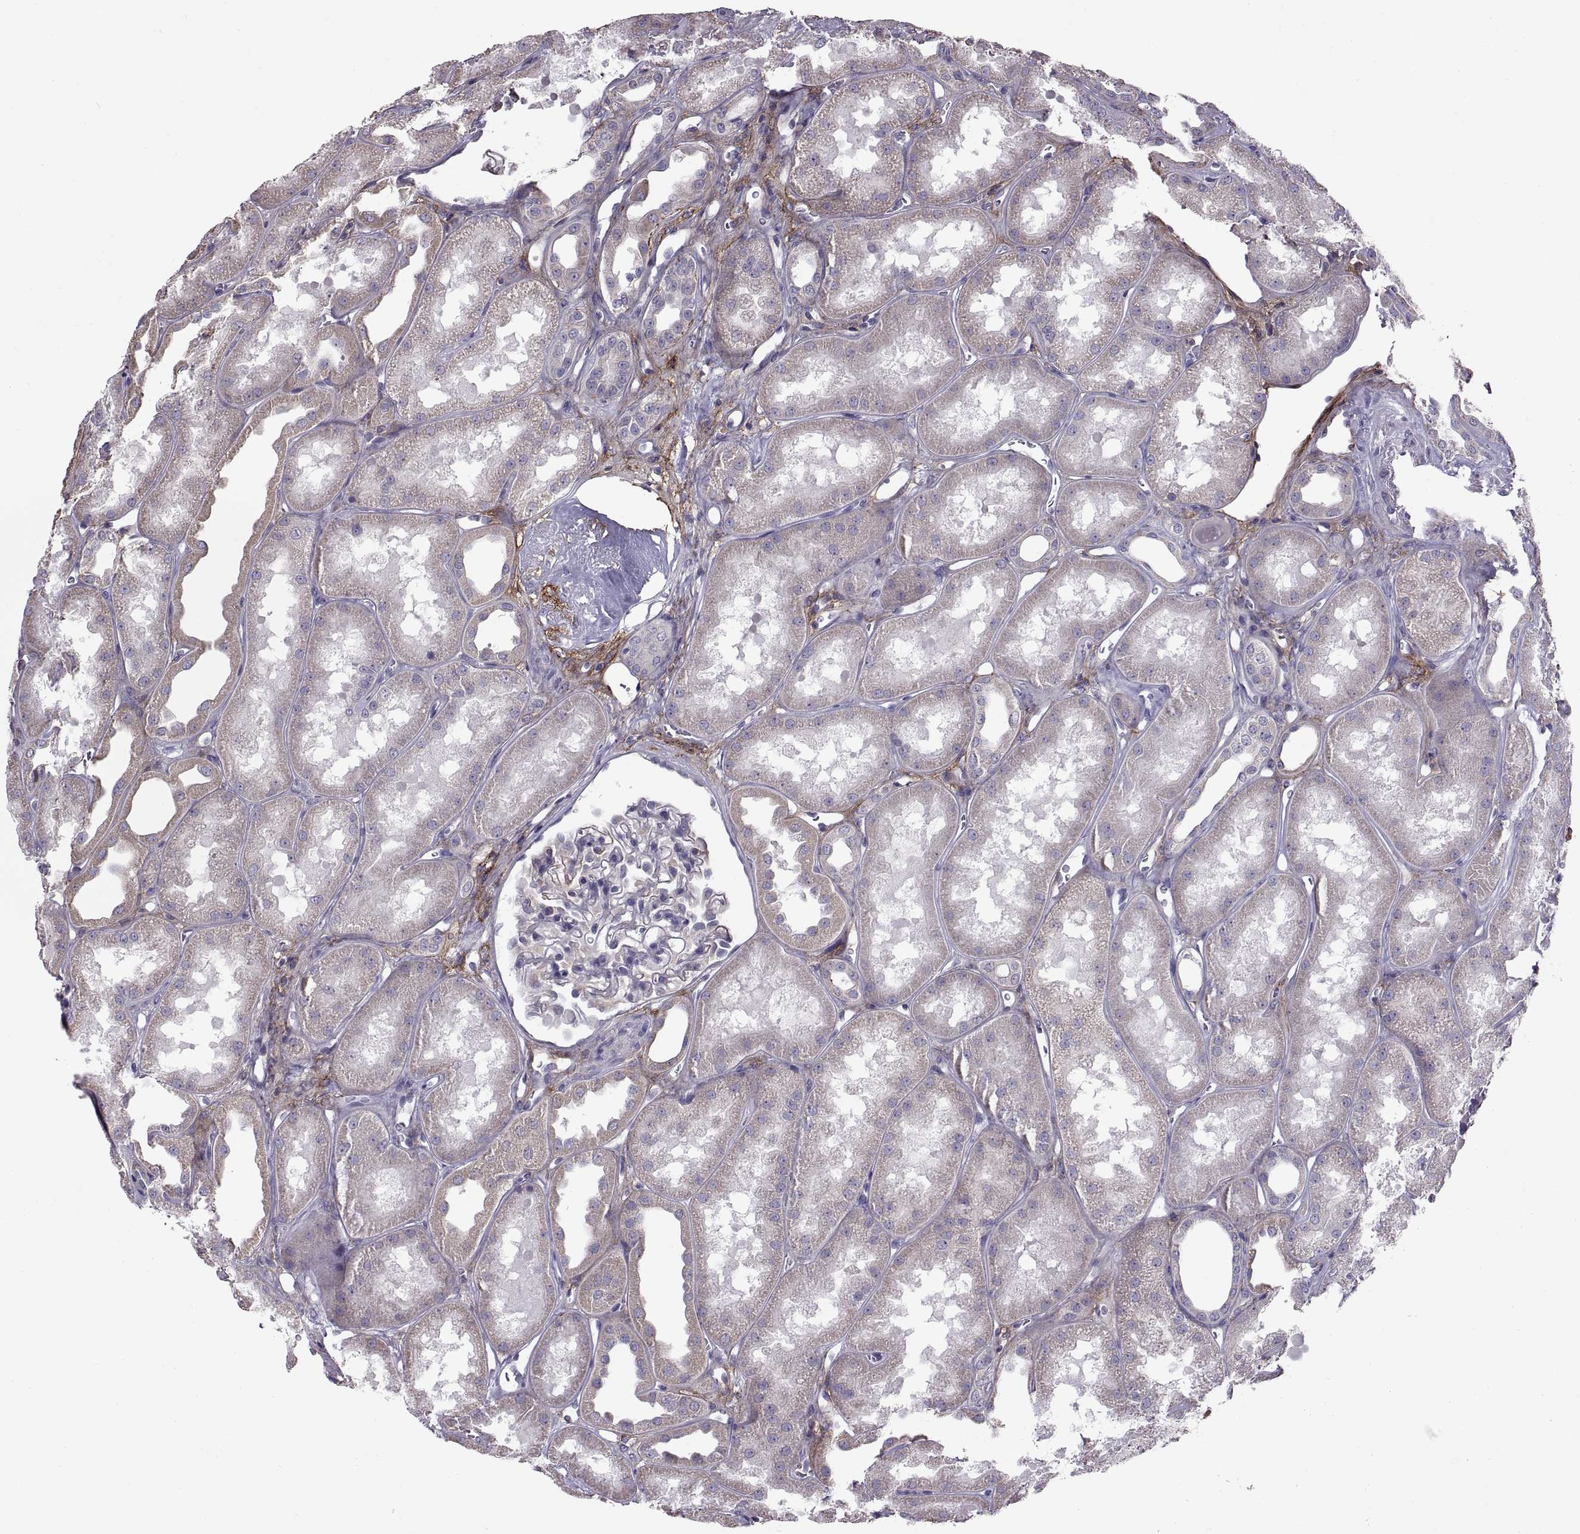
{"staining": {"intensity": "negative", "quantity": "none", "location": "none"}, "tissue": "kidney", "cell_type": "Cells in glomeruli", "image_type": "normal", "snomed": [{"axis": "morphology", "description": "Normal tissue, NOS"}, {"axis": "topography", "description": "Kidney"}], "caption": "The image shows no staining of cells in glomeruli in benign kidney. Brightfield microscopy of immunohistochemistry (IHC) stained with DAB (3,3'-diaminobenzidine) (brown) and hematoxylin (blue), captured at high magnification.", "gene": "EMILIN2", "patient": {"sex": "male", "age": 61}}